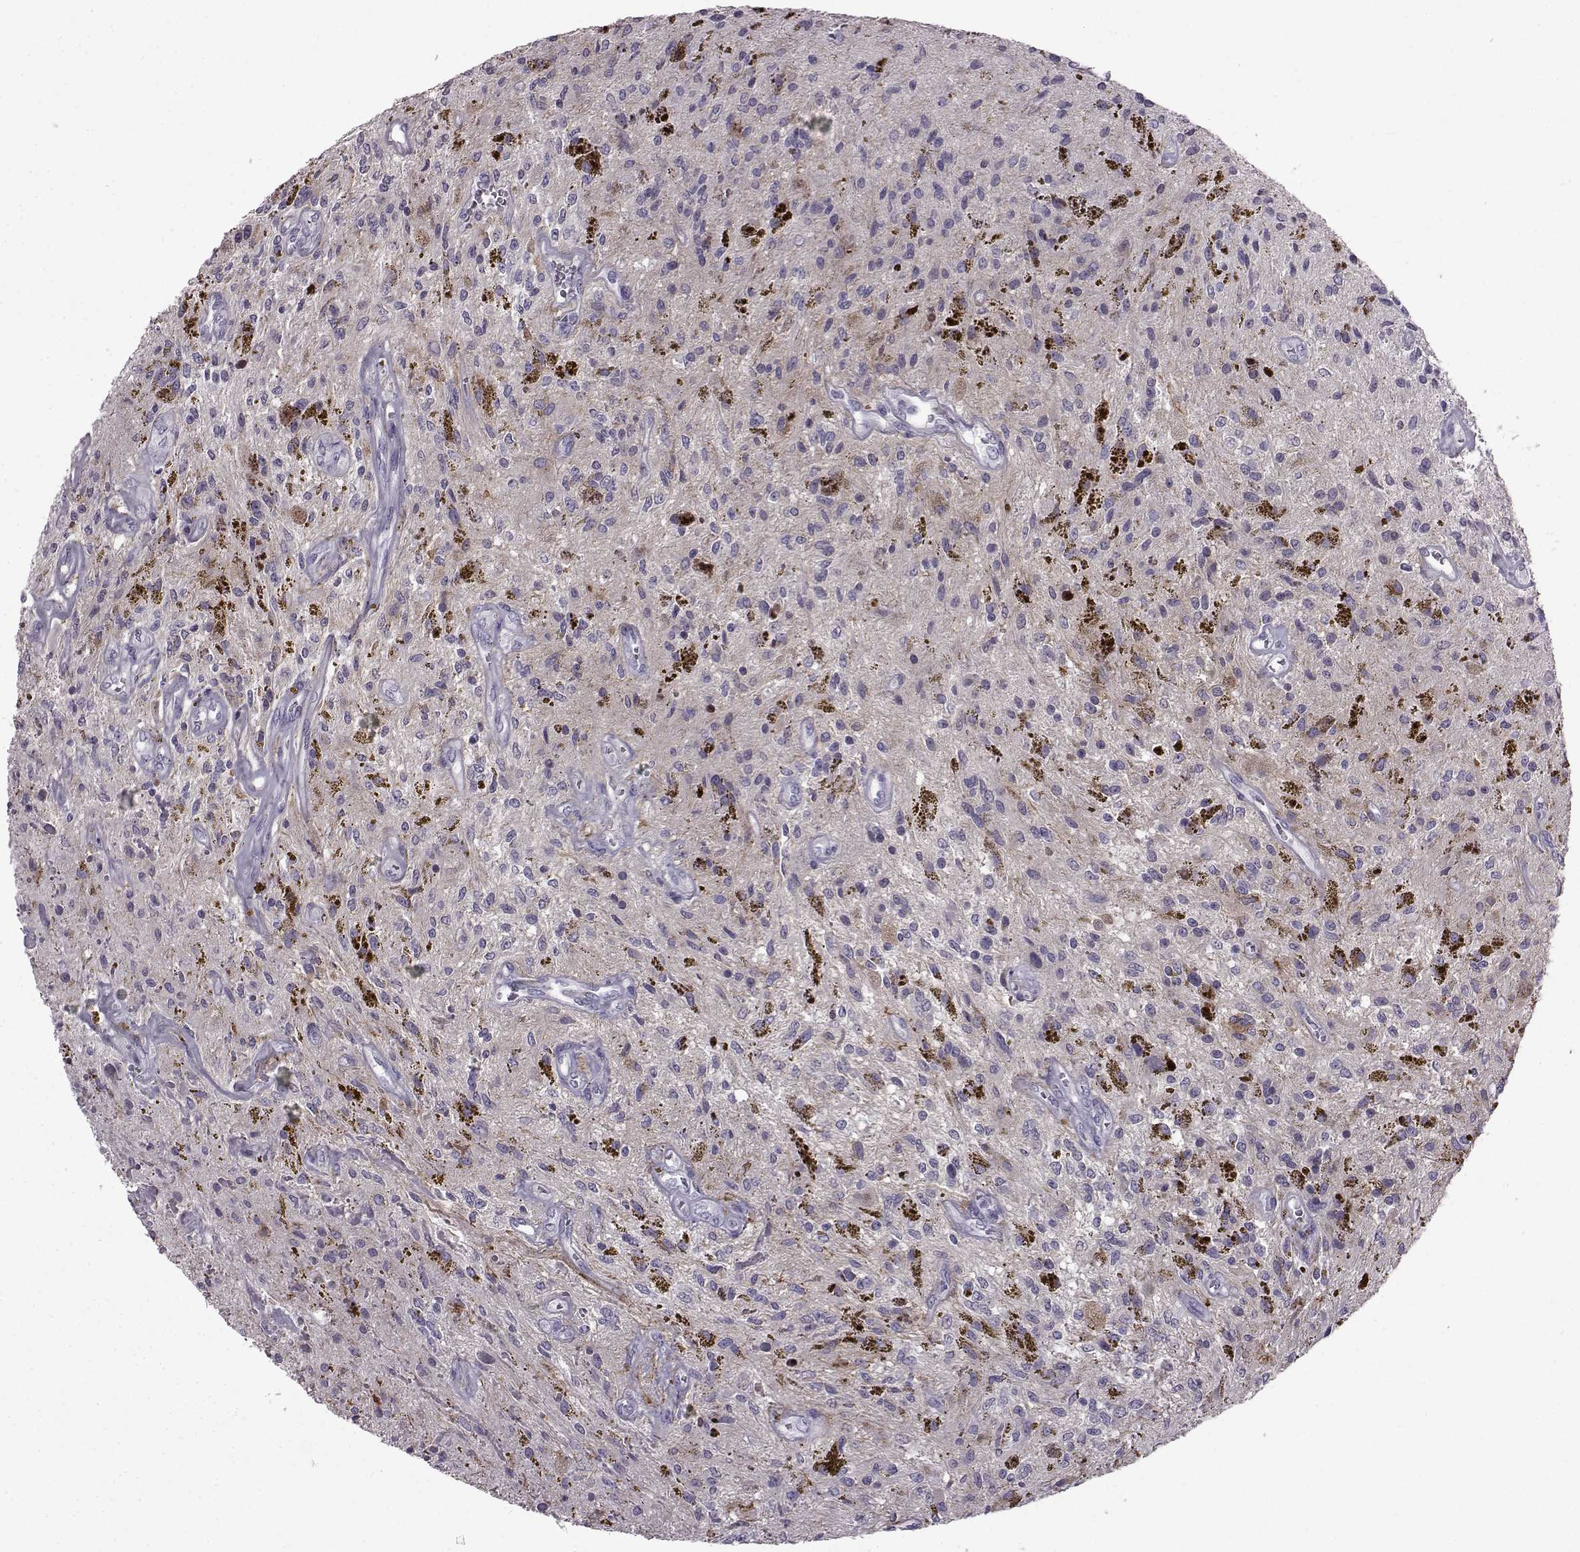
{"staining": {"intensity": "negative", "quantity": "none", "location": "none"}, "tissue": "glioma", "cell_type": "Tumor cells", "image_type": "cancer", "snomed": [{"axis": "morphology", "description": "Glioma, malignant, Low grade"}, {"axis": "topography", "description": "Cerebellum"}], "caption": "Immunohistochemical staining of malignant glioma (low-grade) reveals no significant expression in tumor cells.", "gene": "SLC28A2", "patient": {"sex": "female", "age": 14}}